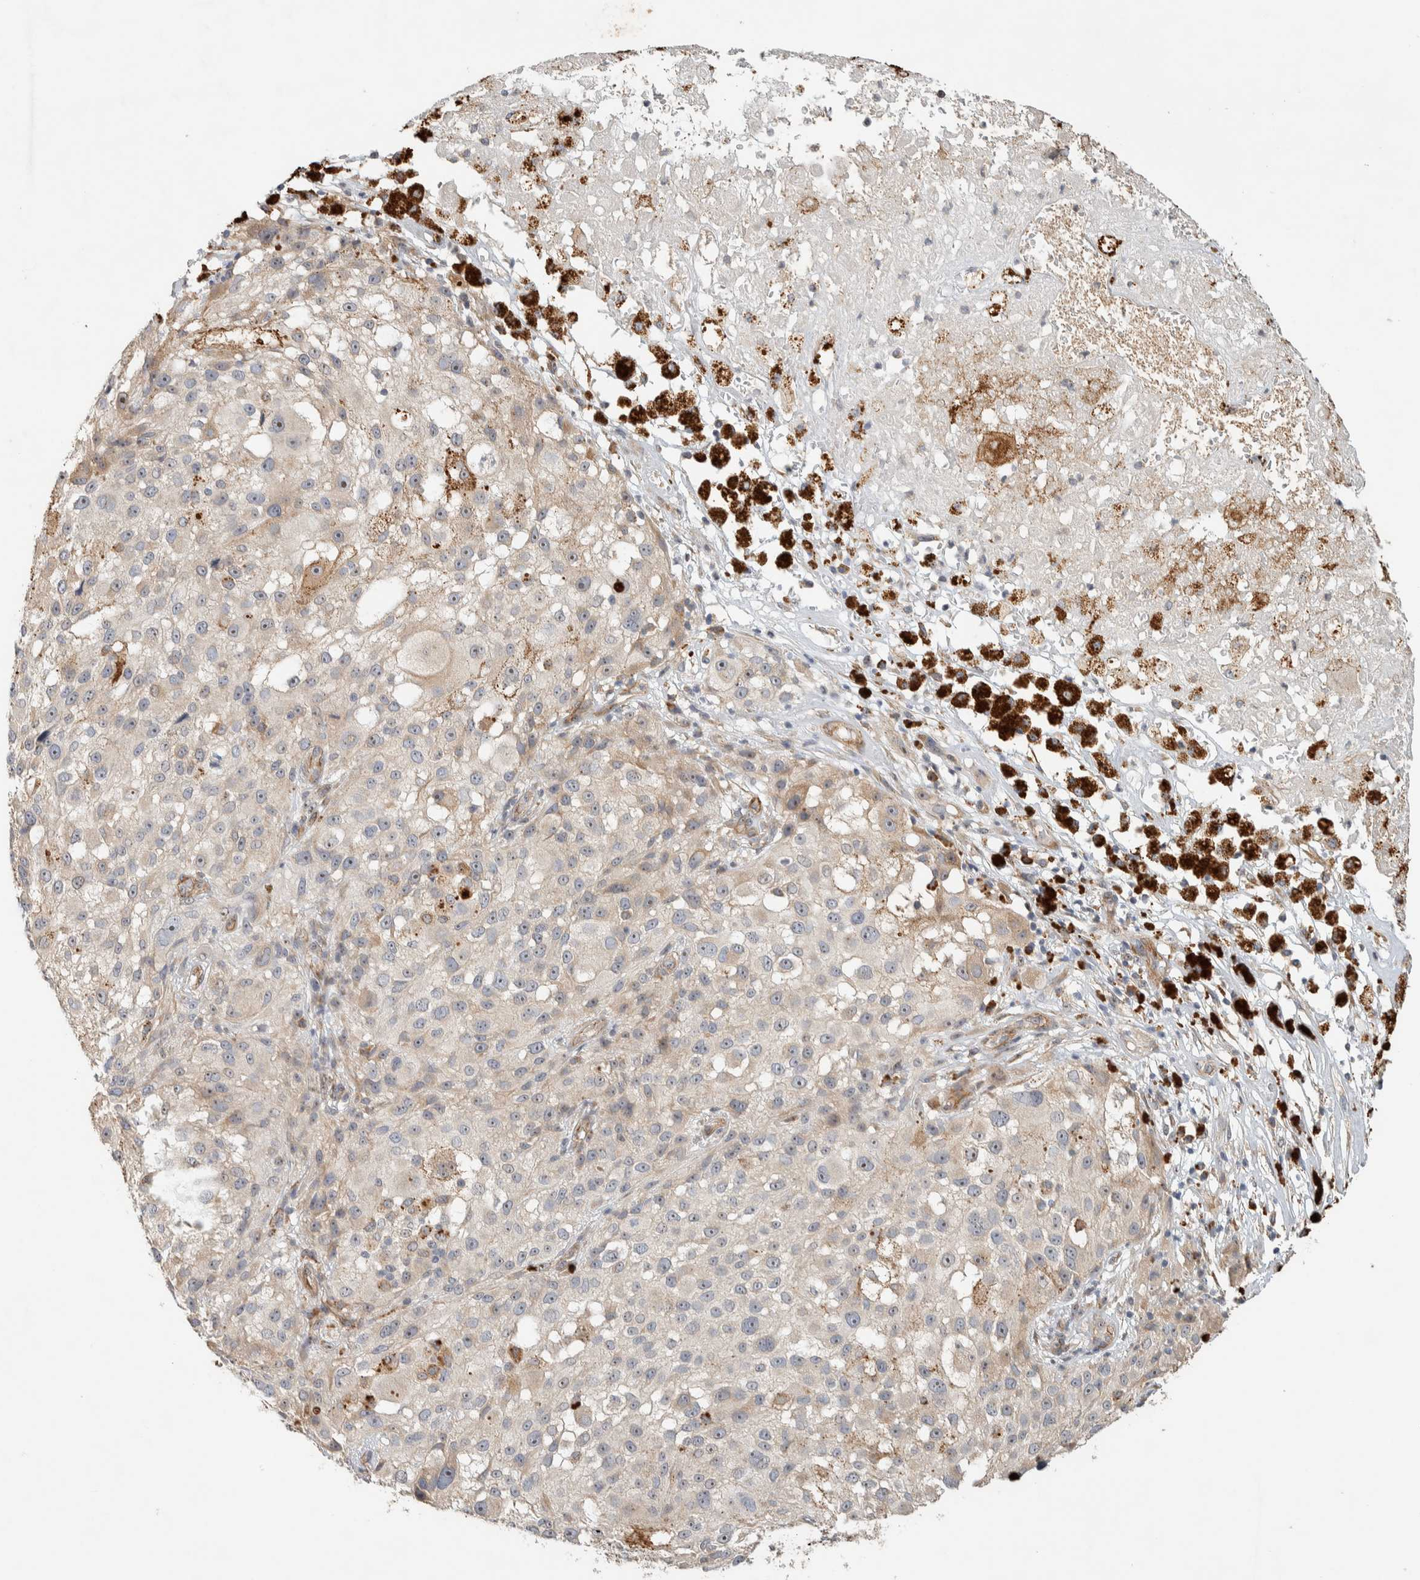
{"staining": {"intensity": "weak", "quantity": "<25%", "location": "cytoplasmic/membranous"}, "tissue": "melanoma", "cell_type": "Tumor cells", "image_type": "cancer", "snomed": [{"axis": "morphology", "description": "Necrosis, NOS"}, {"axis": "morphology", "description": "Malignant melanoma, NOS"}, {"axis": "topography", "description": "Skin"}], "caption": "Micrograph shows no protein expression in tumor cells of melanoma tissue.", "gene": "KLHL40", "patient": {"sex": "female", "age": 87}}